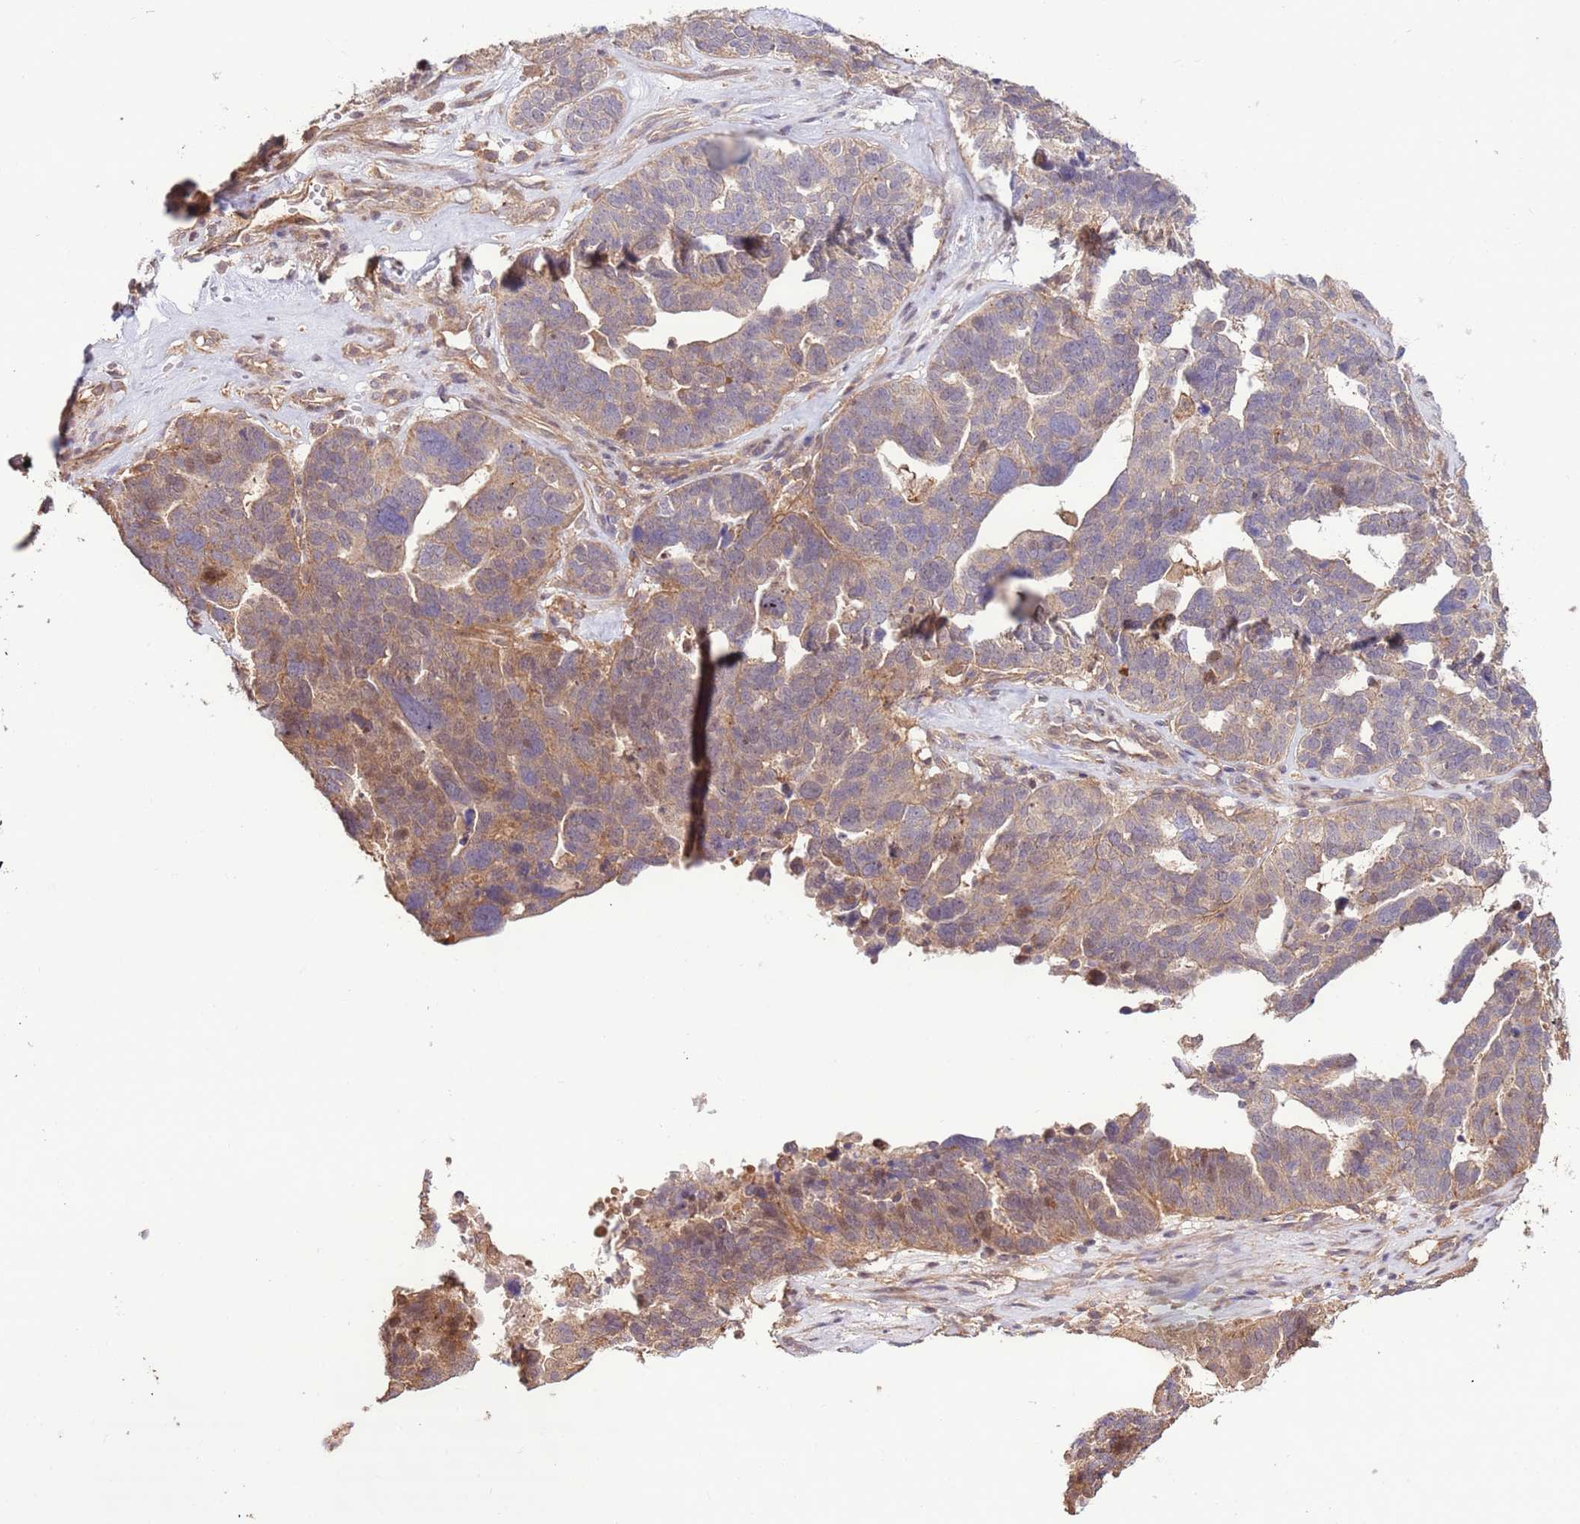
{"staining": {"intensity": "moderate", "quantity": "<25%", "location": "cytoplasmic/membranous"}, "tissue": "ovarian cancer", "cell_type": "Tumor cells", "image_type": "cancer", "snomed": [{"axis": "morphology", "description": "Cystadenocarcinoma, serous, NOS"}, {"axis": "topography", "description": "Ovary"}], "caption": "Human ovarian cancer stained with a protein marker shows moderate staining in tumor cells.", "gene": "CCDC112", "patient": {"sex": "female", "age": 59}}